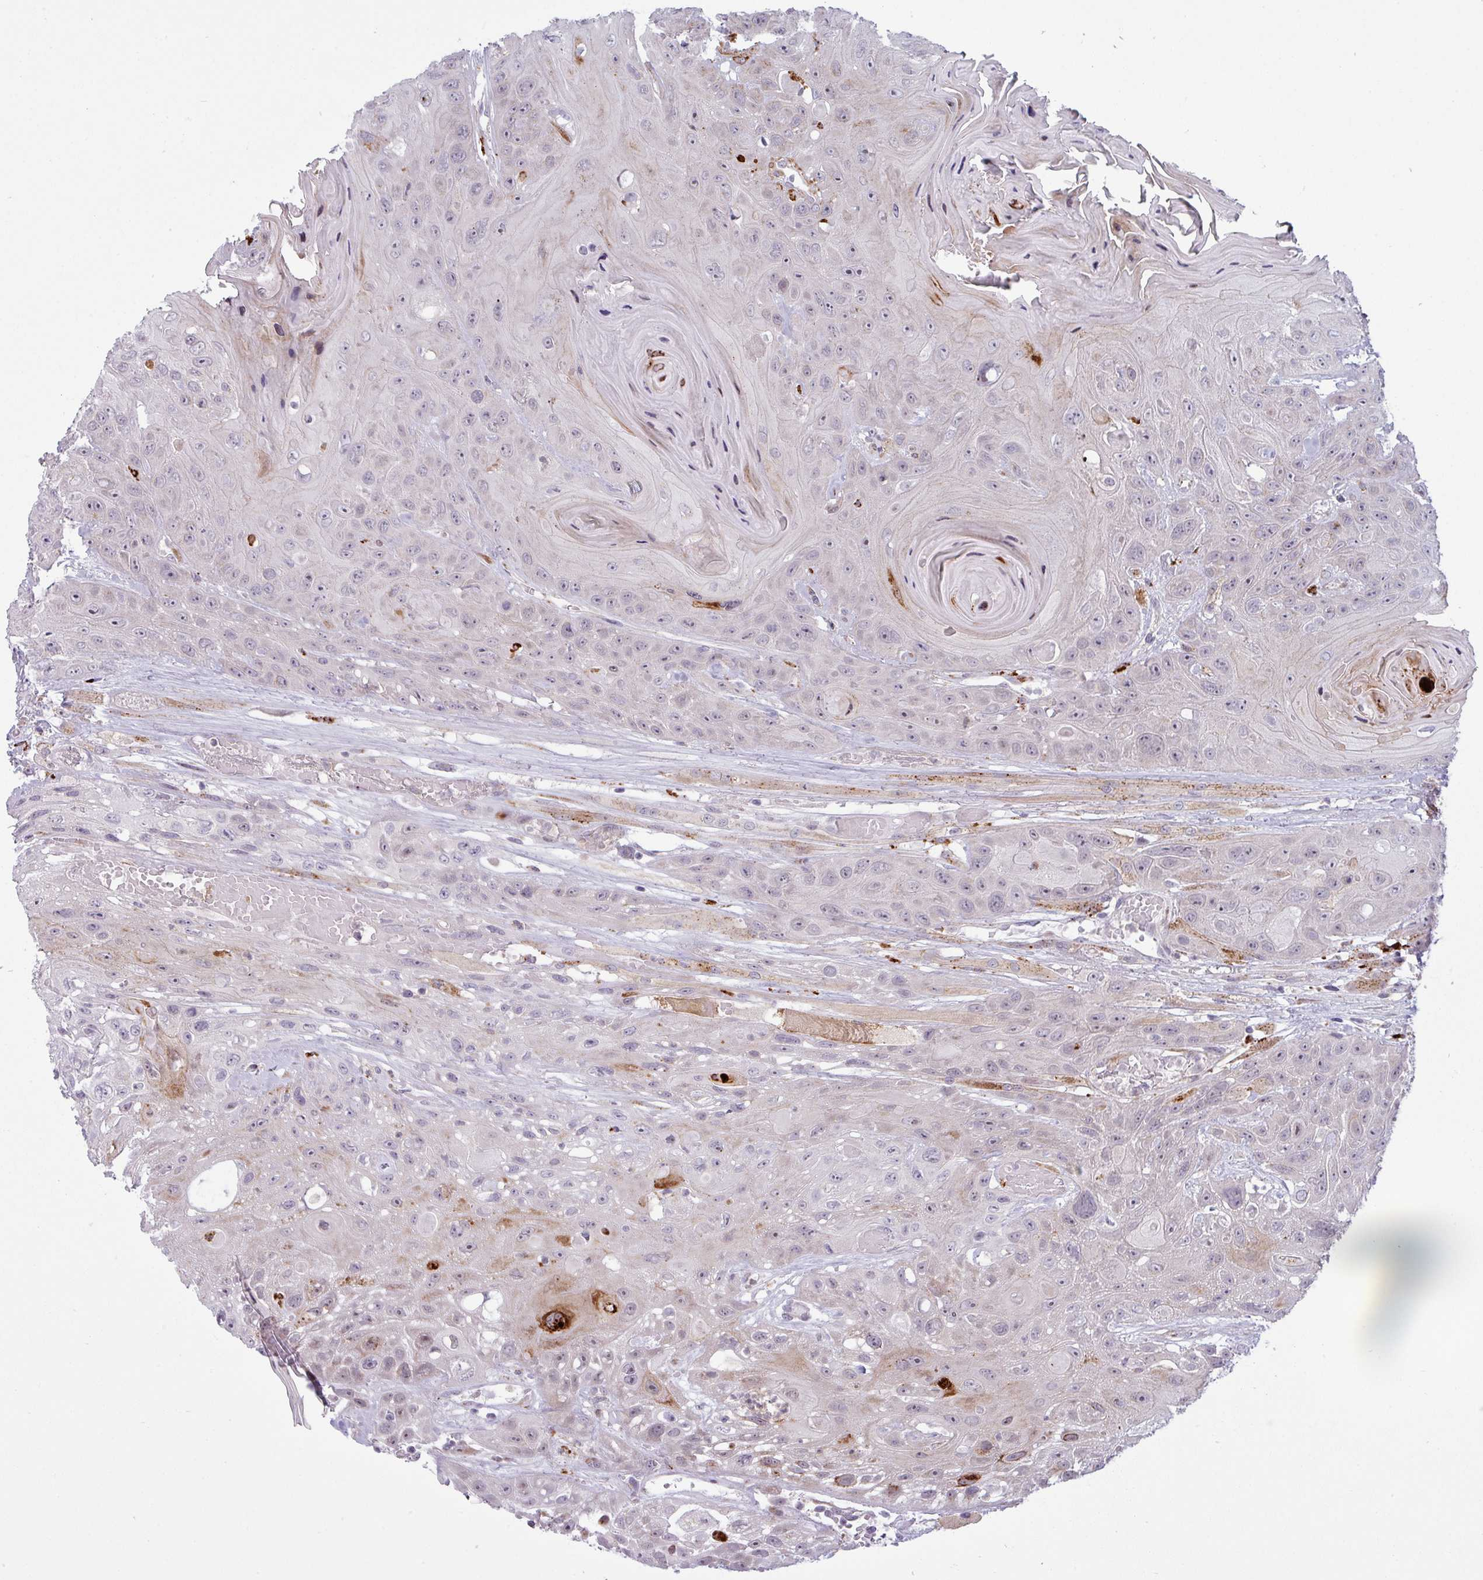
{"staining": {"intensity": "moderate", "quantity": "<25%", "location": "cytoplasmic/membranous"}, "tissue": "head and neck cancer", "cell_type": "Tumor cells", "image_type": "cancer", "snomed": [{"axis": "morphology", "description": "Squamous cell carcinoma, NOS"}, {"axis": "topography", "description": "Head-Neck"}], "caption": "A high-resolution photomicrograph shows IHC staining of squamous cell carcinoma (head and neck), which reveals moderate cytoplasmic/membranous staining in approximately <25% of tumor cells.", "gene": "MAP7D2", "patient": {"sex": "female", "age": 59}}